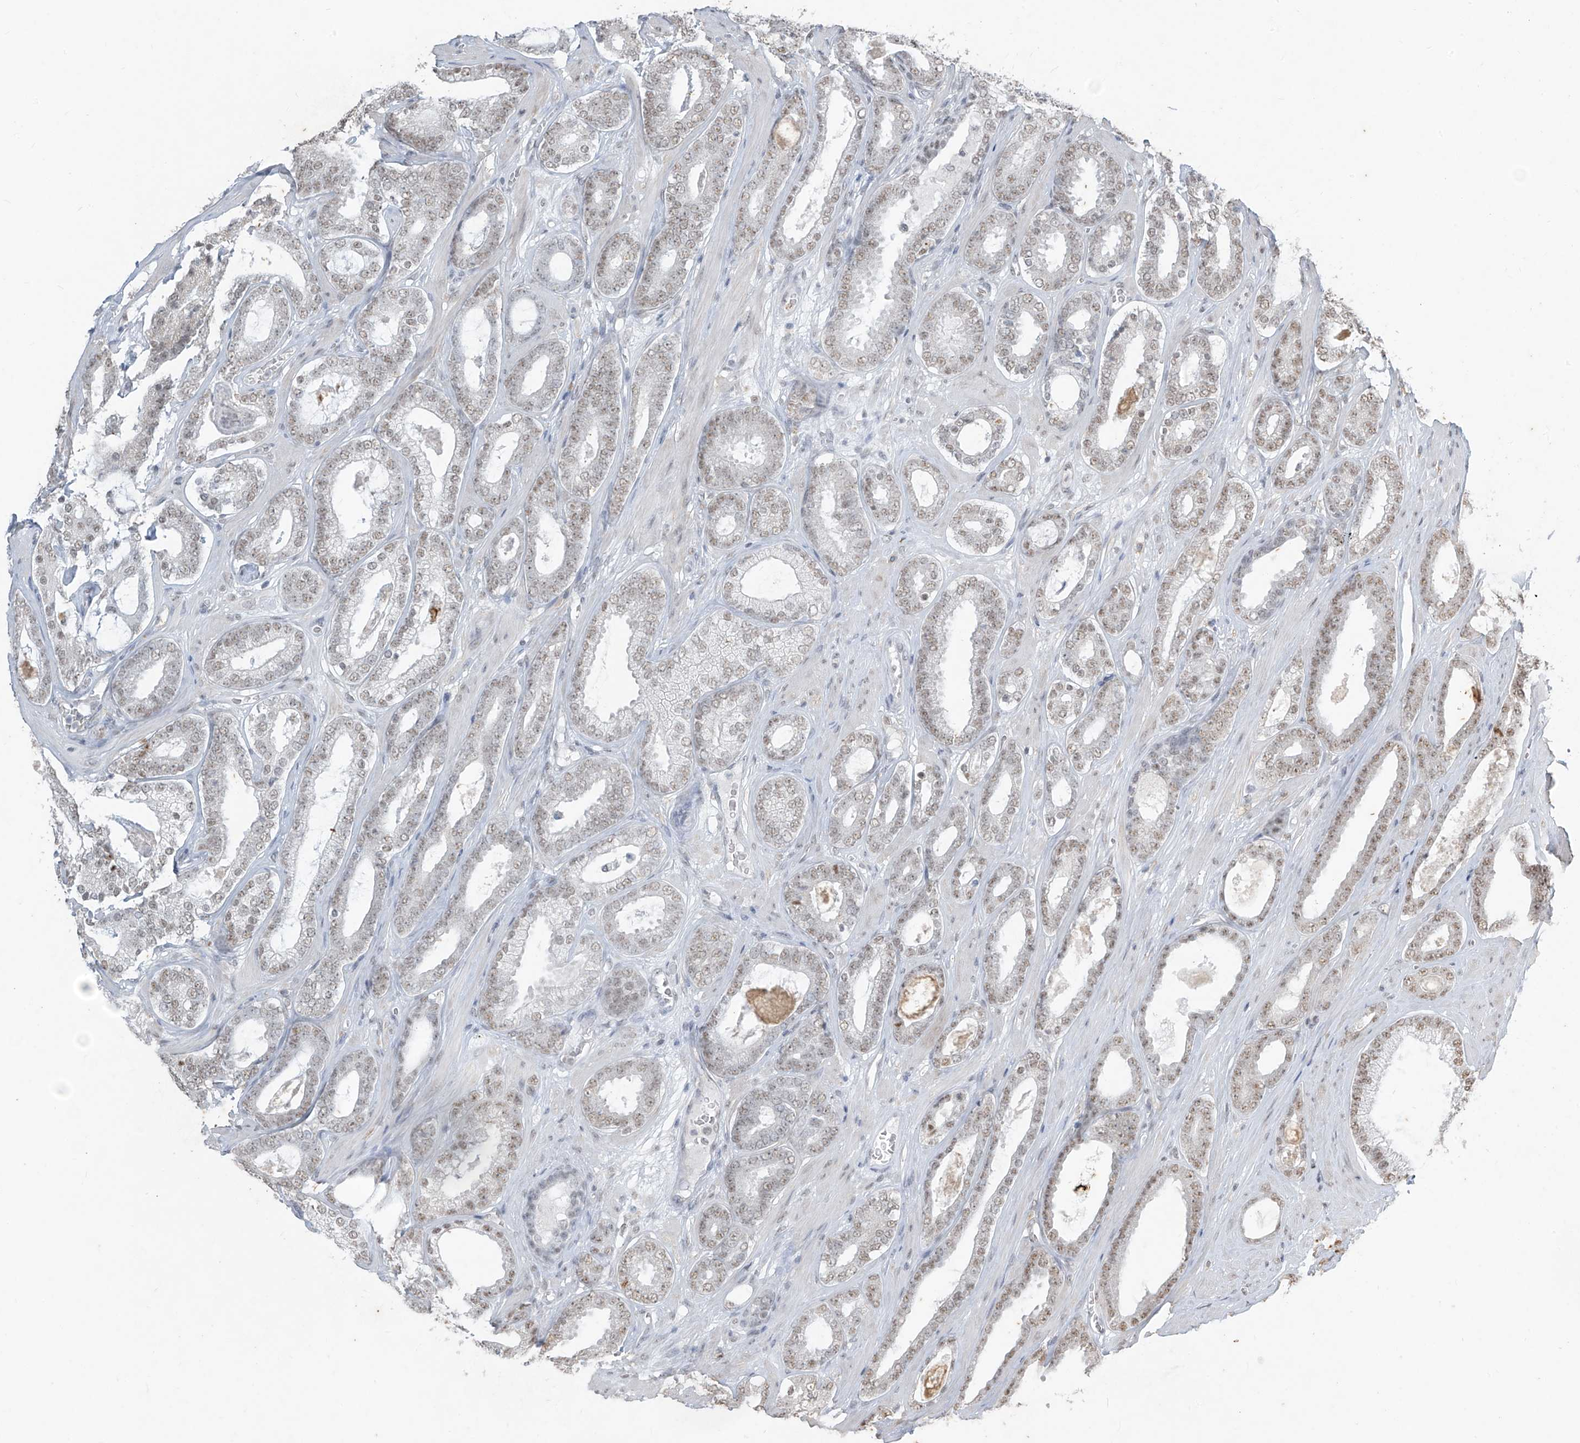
{"staining": {"intensity": "weak", "quantity": "25%-75%", "location": "nuclear"}, "tissue": "prostate cancer", "cell_type": "Tumor cells", "image_type": "cancer", "snomed": [{"axis": "morphology", "description": "Adenocarcinoma, High grade"}, {"axis": "topography", "description": "Prostate"}], "caption": "Immunohistochemistry of adenocarcinoma (high-grade) (prostate) reveals low levels of weak nuclear staining in approximately 25%-75% of tumor cells. (IHC, brightfield microscopy, high magnification).", "gene": "TFEC", "patient": {"sex": "male", "age": 60}}